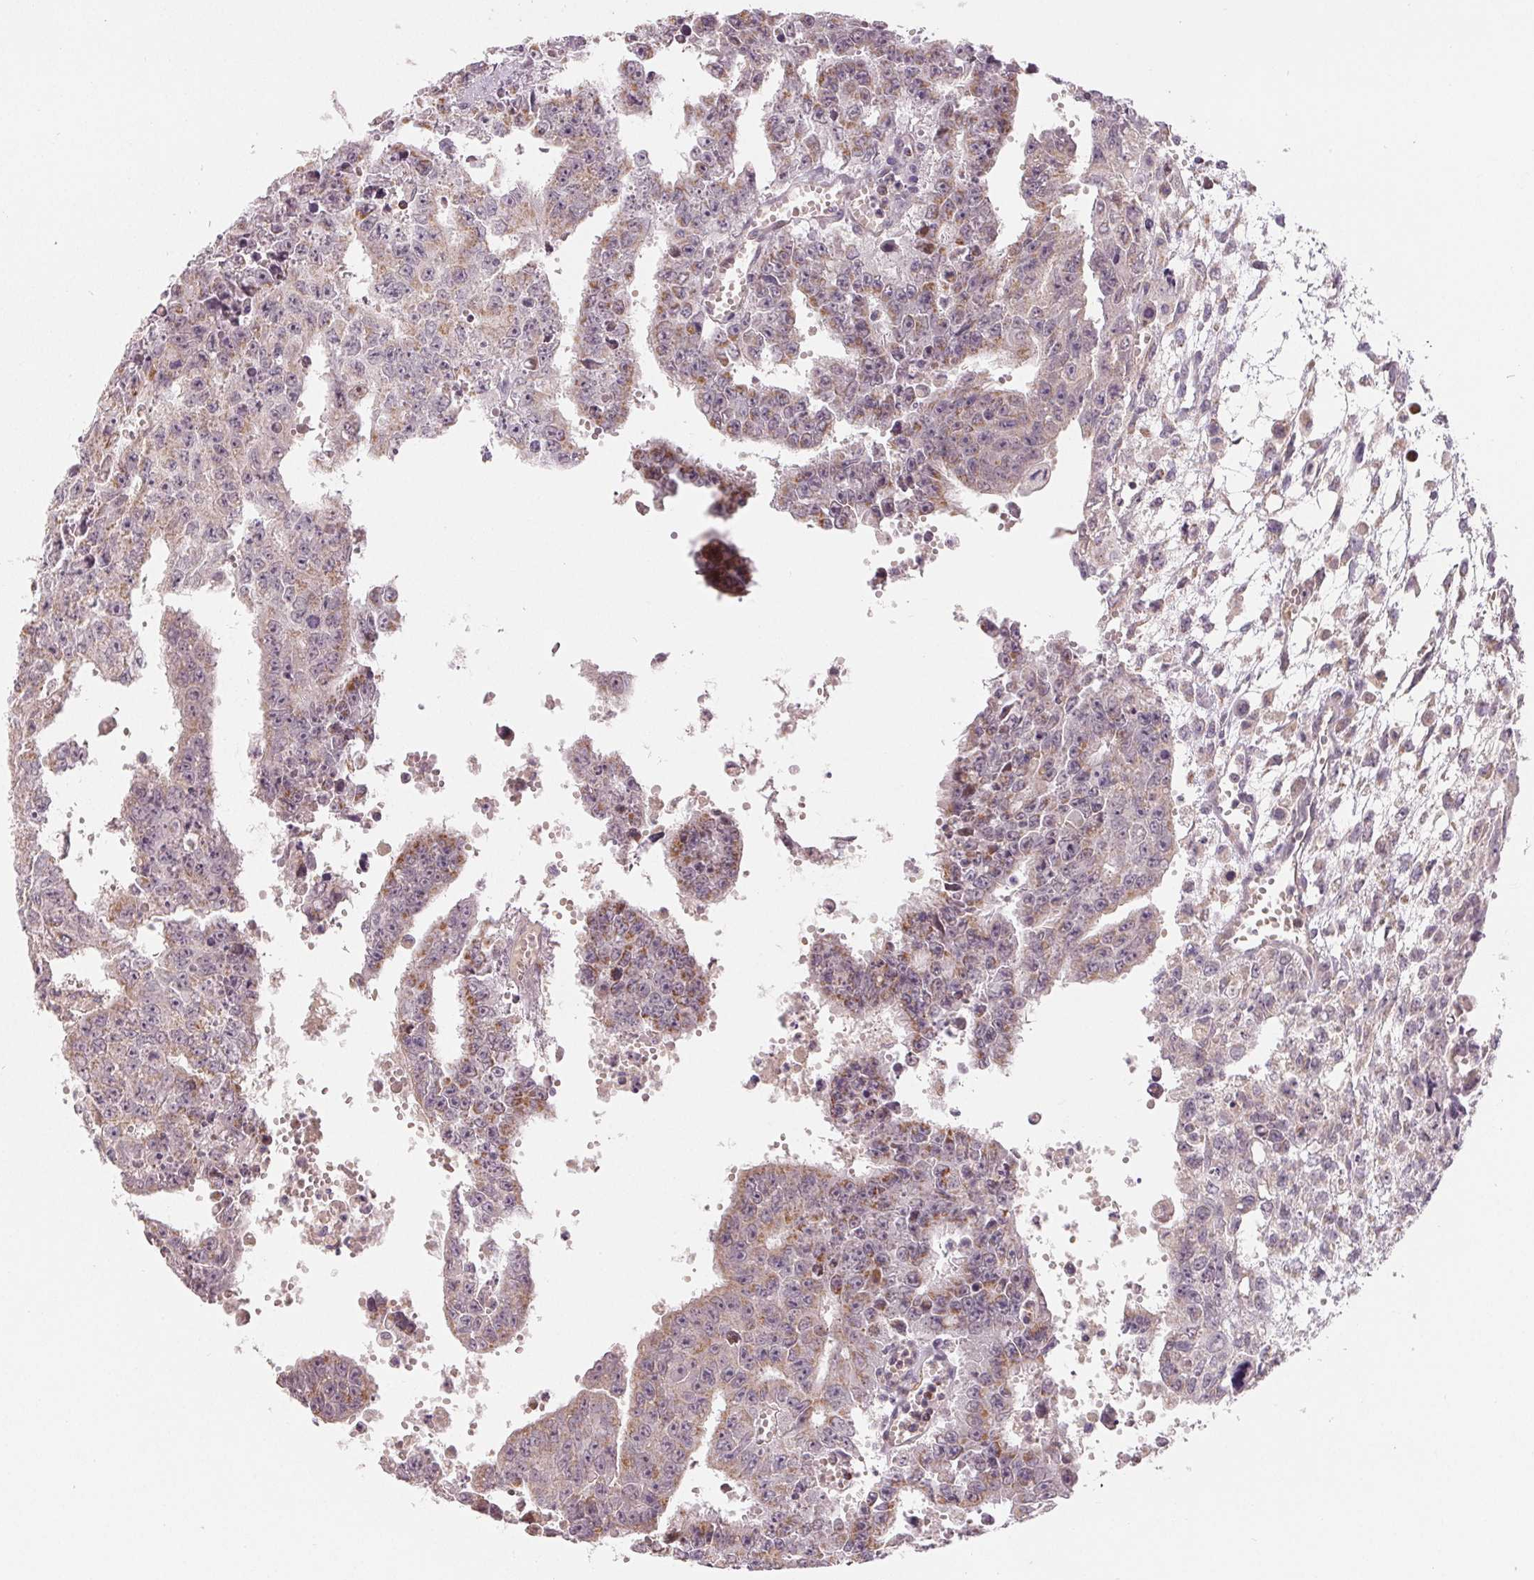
{"staining": {"intensity": "moderate", "quantity": "<25%", "location": "cytoplasmic/membranous"}, "tissue": "testis cancer", "cell_type": "Tumor cells", "image_type": "cancer", "snomed": [{"axis": "morphology", "description": "Carcinoma, Embryonal, NOS"}, {"axis": "morphology", "description": "Teratoma, malignant, NOS"}, {"axis": "topography", "description": "Testis"}], "caption": "Protein expression analysis of human testis cancer reveals moderate cytoplasmic/membranous staining in approximately <25% of tumor cells. (IHC, brightfield microscopy, high magnification).", "gene": "HINT2", "patient": {"sex": "male", "age": 24}}